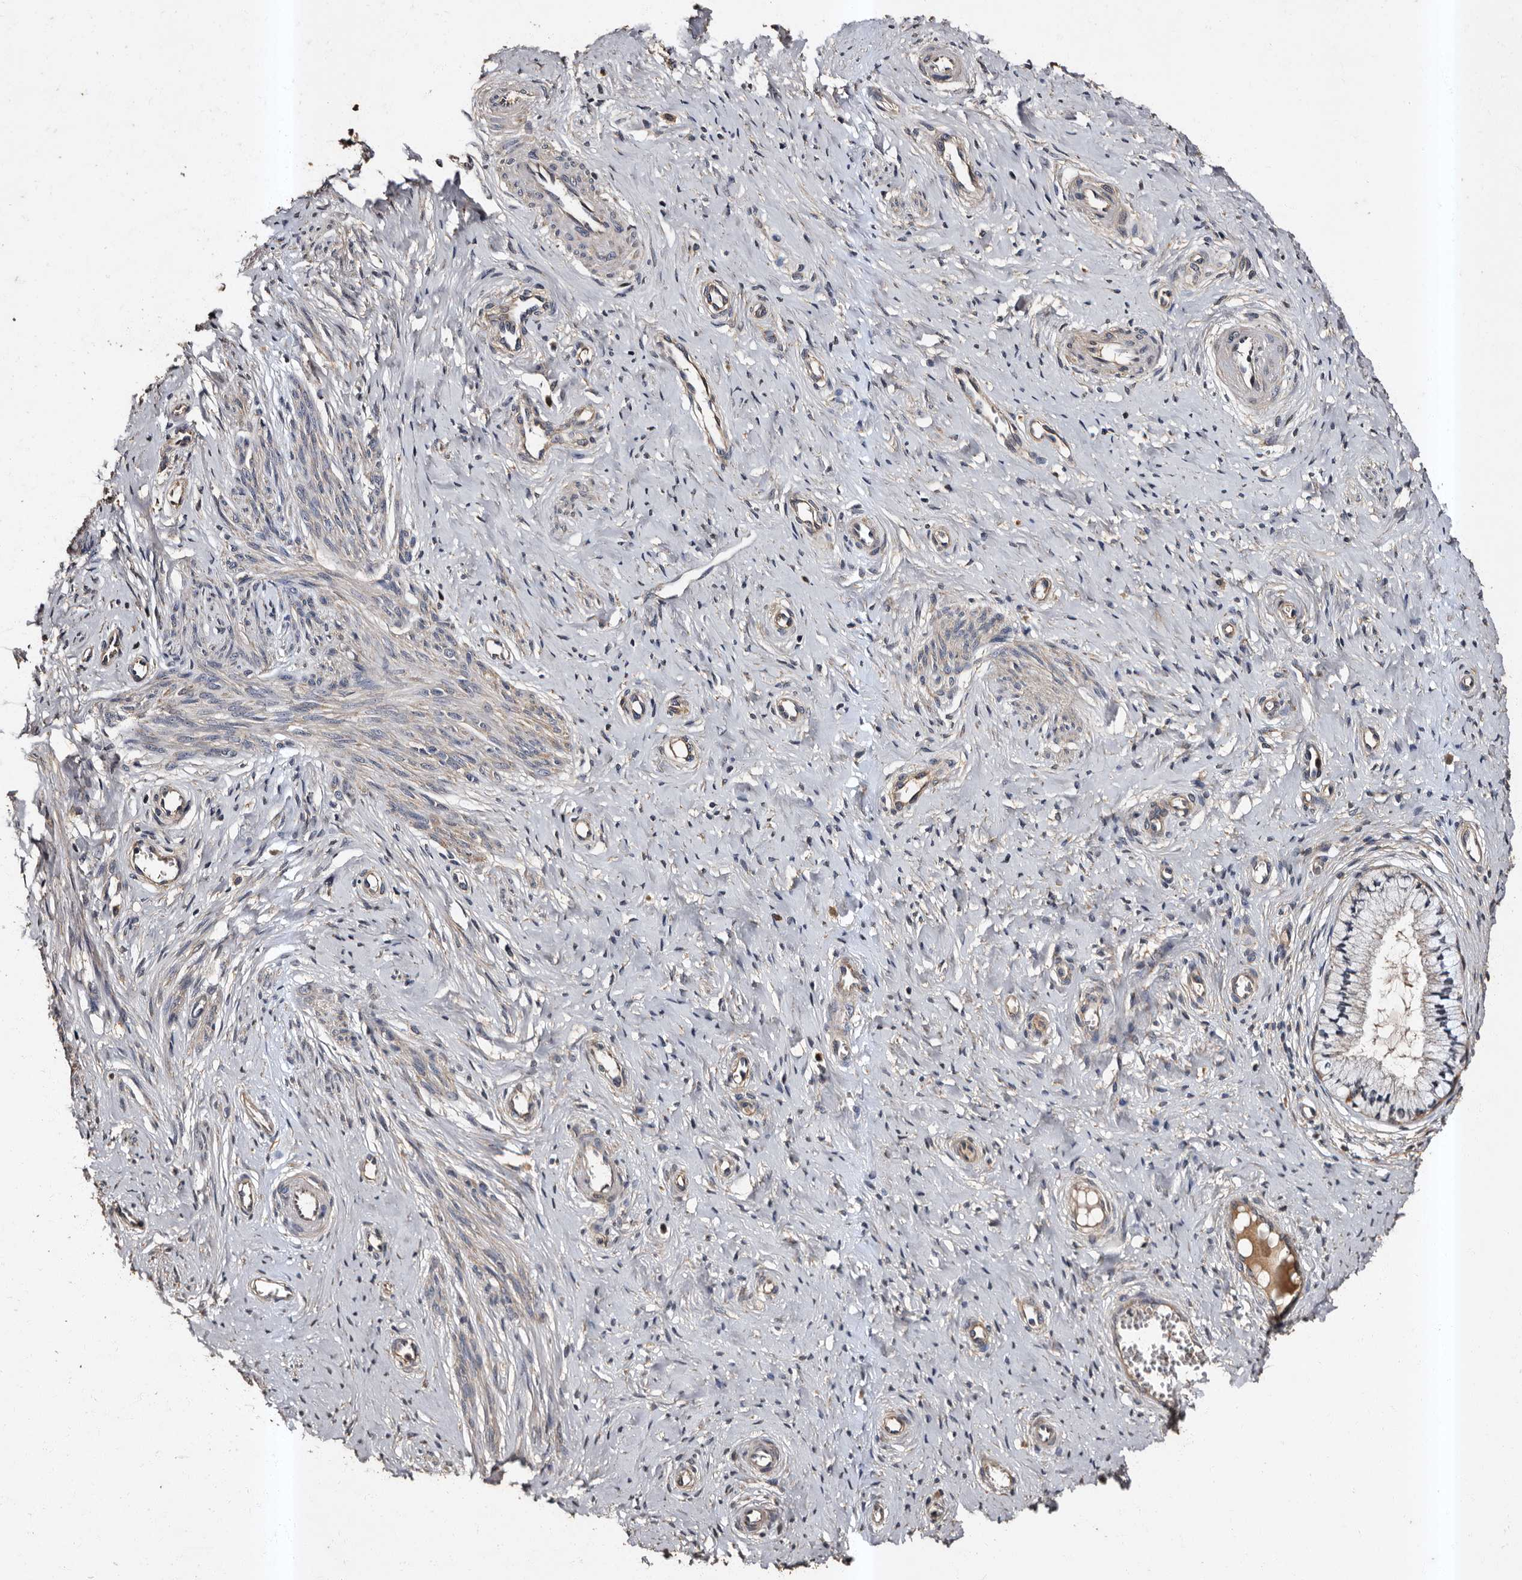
{"staining": {"intensity": "negative", "quantity": "none", "location": "none"}, "tissue": "cervix", "cell_type": "Glandular cells", "image_type": "normal", "snomed": [{"axis": "morphology", "description": "Normal tissue, NOS"}, {"axis": "topography", "description": "Cervix"}], "caption": "Immunohistochemistry (IHC) photomicrograph of benign cervix: cervix stained with DAB (3,3'-diaminobenzidine) demonstrates no significant protein staining in glandular cells. (Brightfield microscopy of DAB (3,3'-diaminobenzidine) immunohistochemistry at high magnification).", "gene": "ADCK5", "patient": {"sex": "female", "age": 36}}